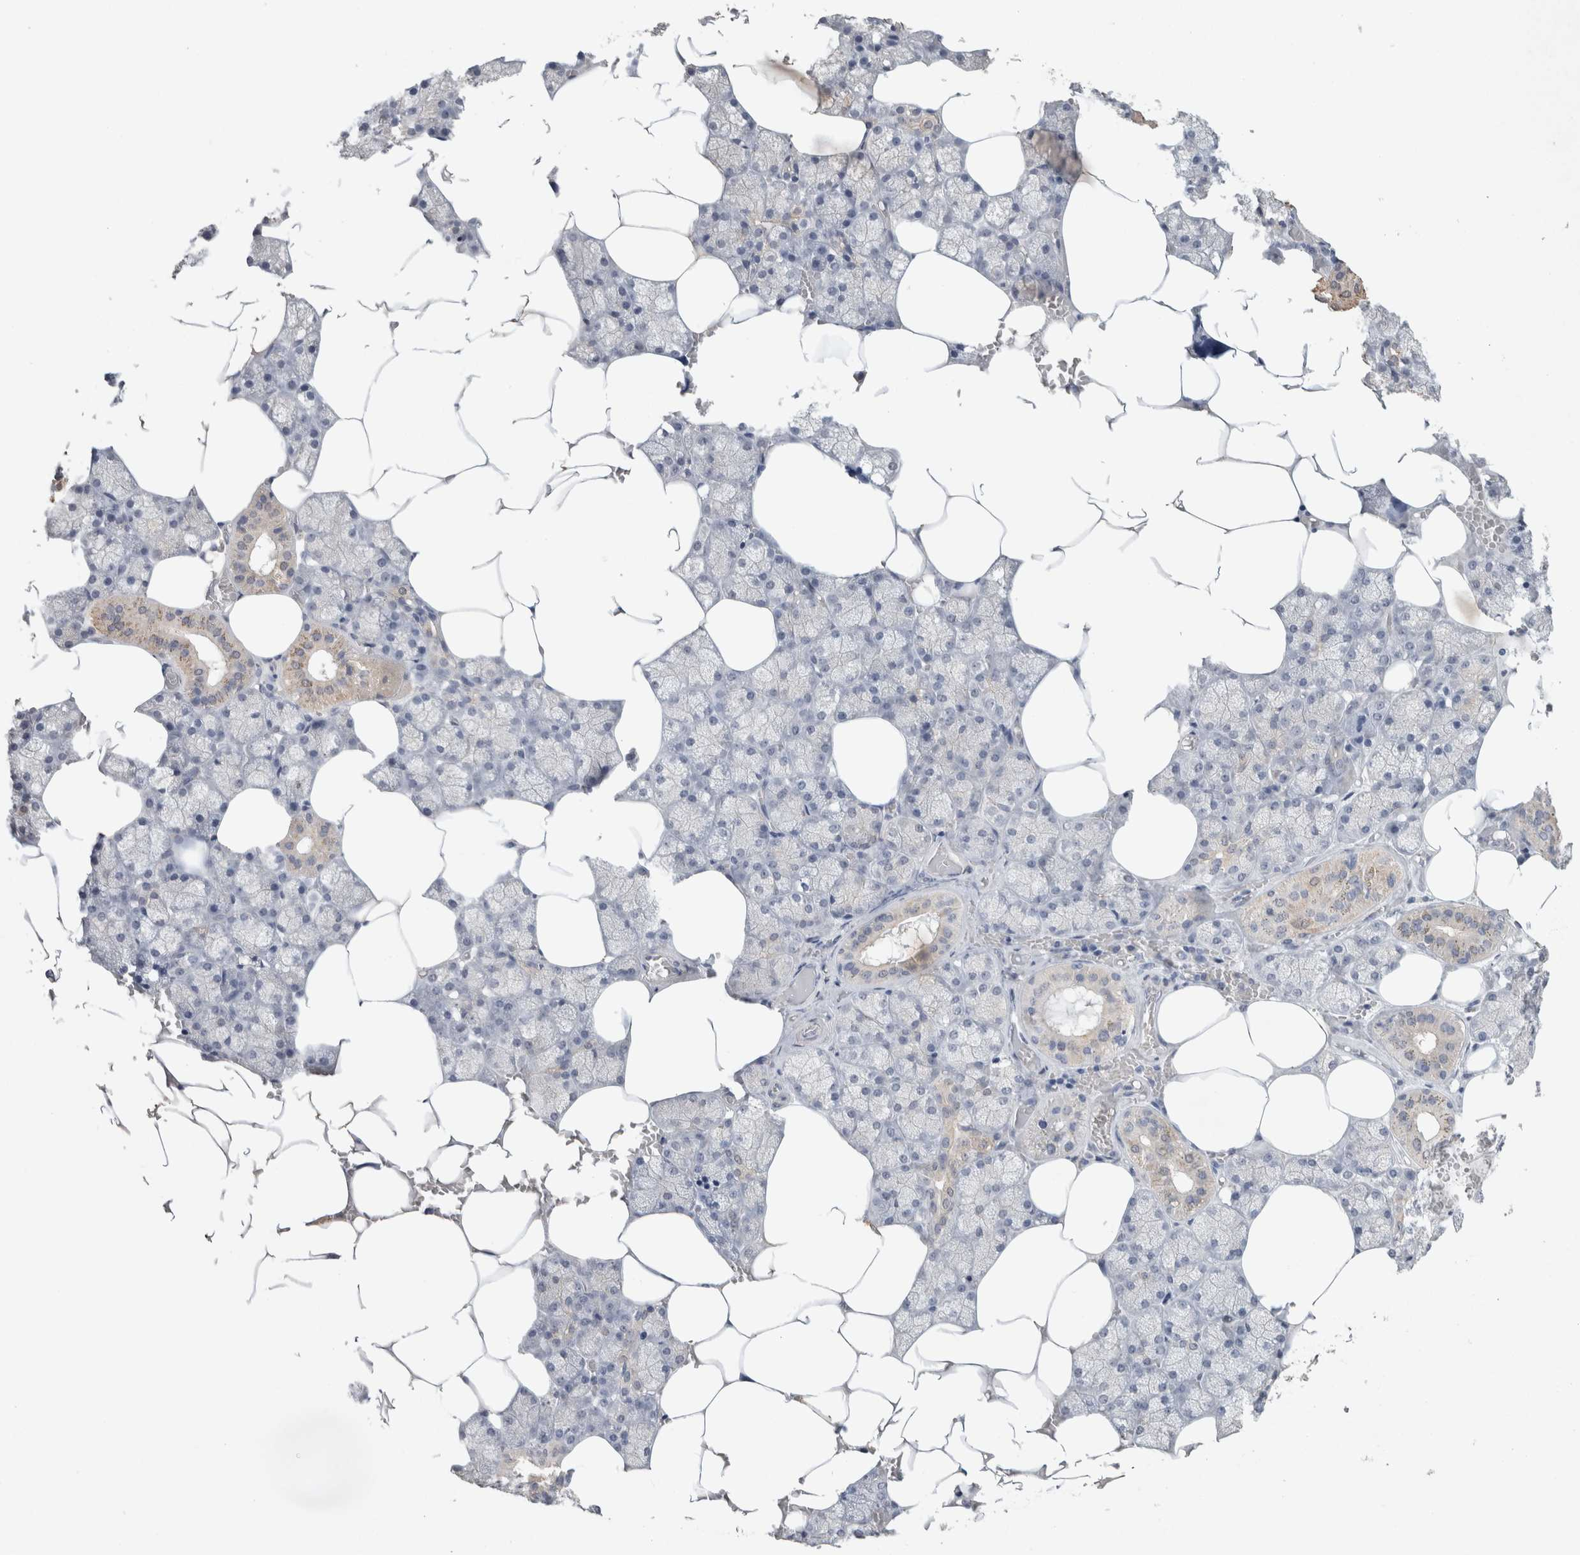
{"staining": {"intensity": "weak", "quantity": "<25%", "location": "cytoplasmic/membranous,nuclear"}, "tissue": "salivary gland", "cell_type": "Glandular cells", "image_type": "normal", "snomed": [{"axis": "morphology", "description": "Normal tissue, NOS"}, {"axis": "topography", "description": "Salivary gland"}], "caption": "Immunohistochemical staining of benign salivary gland displays no significant expression in glandular cells. The staining was performed using DAB (3,3'-diaminobenzidine) to visualize the protein expression in brown, while the nuclei were stained in blue with hematoxylin (Magnification: 20x).", "gene": "RAB14", "patient": {"sex": "male", "age": 62}}